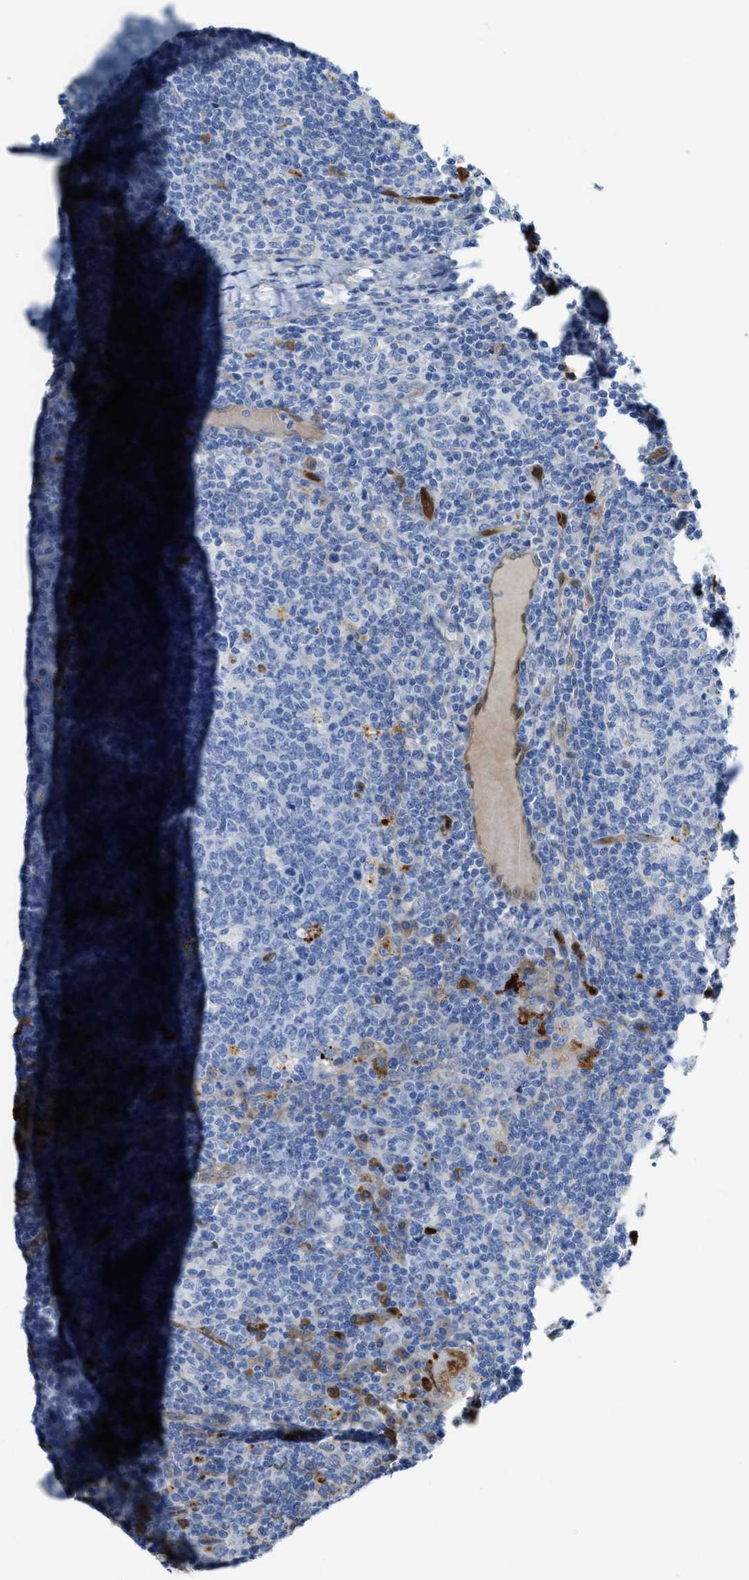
{"staining": {"intensity": "negative", "quantity": "none", "location": "none"}, "tissue": "lymph node", "cell_type": "Germinal center cells", "image_type": "normal", "snomed": [{"axis": "morphology", "description": "Normal tissue, NOS"}, {"axis": "morphology", "description": "Inflammation, NOS"}, {"axis": "topography", "description": "Lymph node"}], "caption": "The histopathology image exhibits no staining of germinal center cells in normal lymph node.", "gene": "ASS1", "patient": {"sex": "male", "age": 55}}